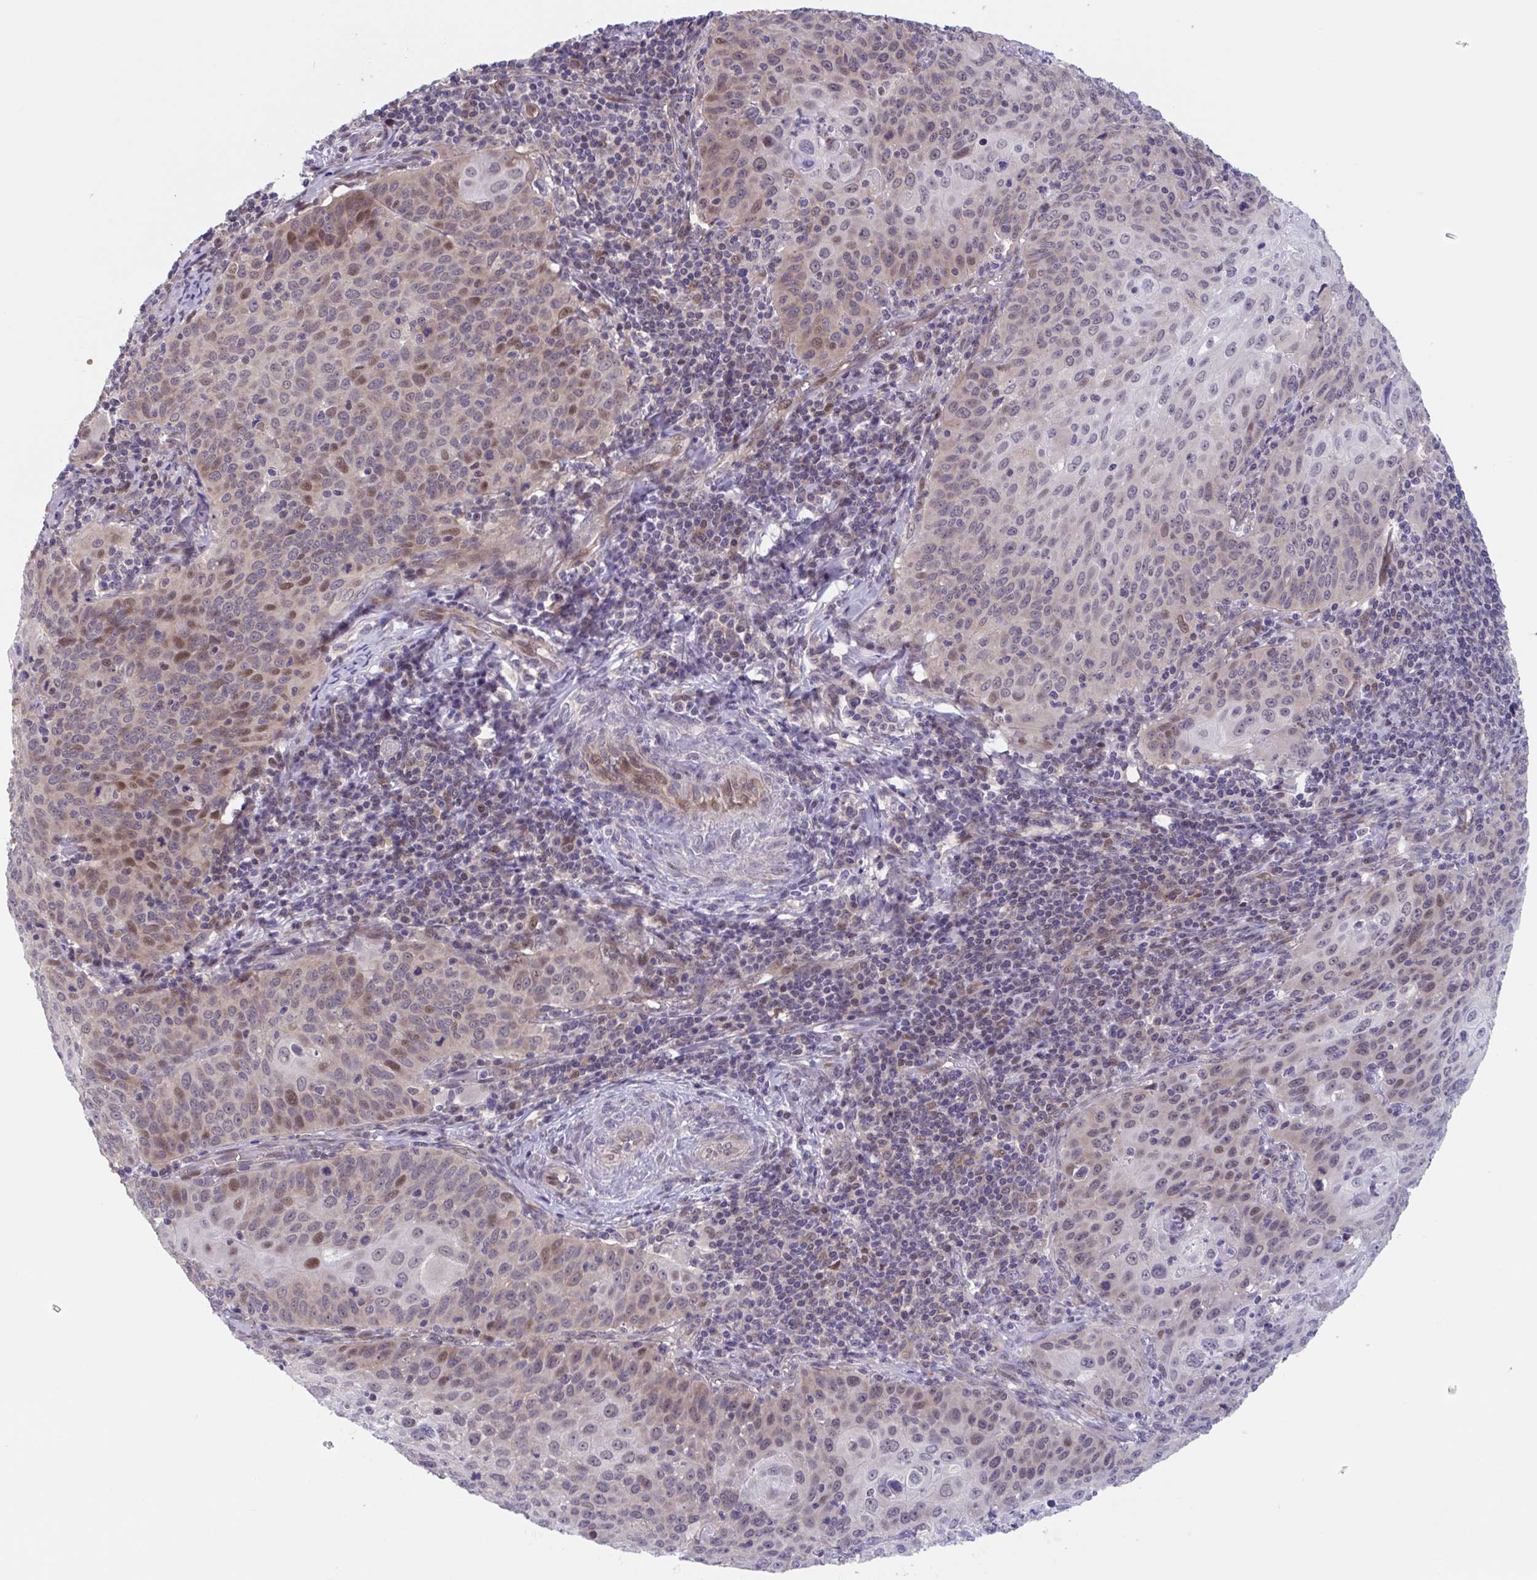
{"staining": {"intensity": "moderate", "quantity": "<25%", "location": "nuclear"}, "tissue": "cervical cancer", "cell_type": "Tumor cells", "image_type": "cancer", "snomed": [{"axis": "morphology", "description": "Squamous cell carcinoma, NOS"}, {"axis": "topography", "description": "Cervix"}], "caption": "Protein expression analysis of cervical cancer reveals moderate nuclear positivity in approximately <25% of tumor cells. (IHC, brightfield microscopy, high magnification).", "gene": "RIOK1", "patient": {"sex": "female", "age": 65}}